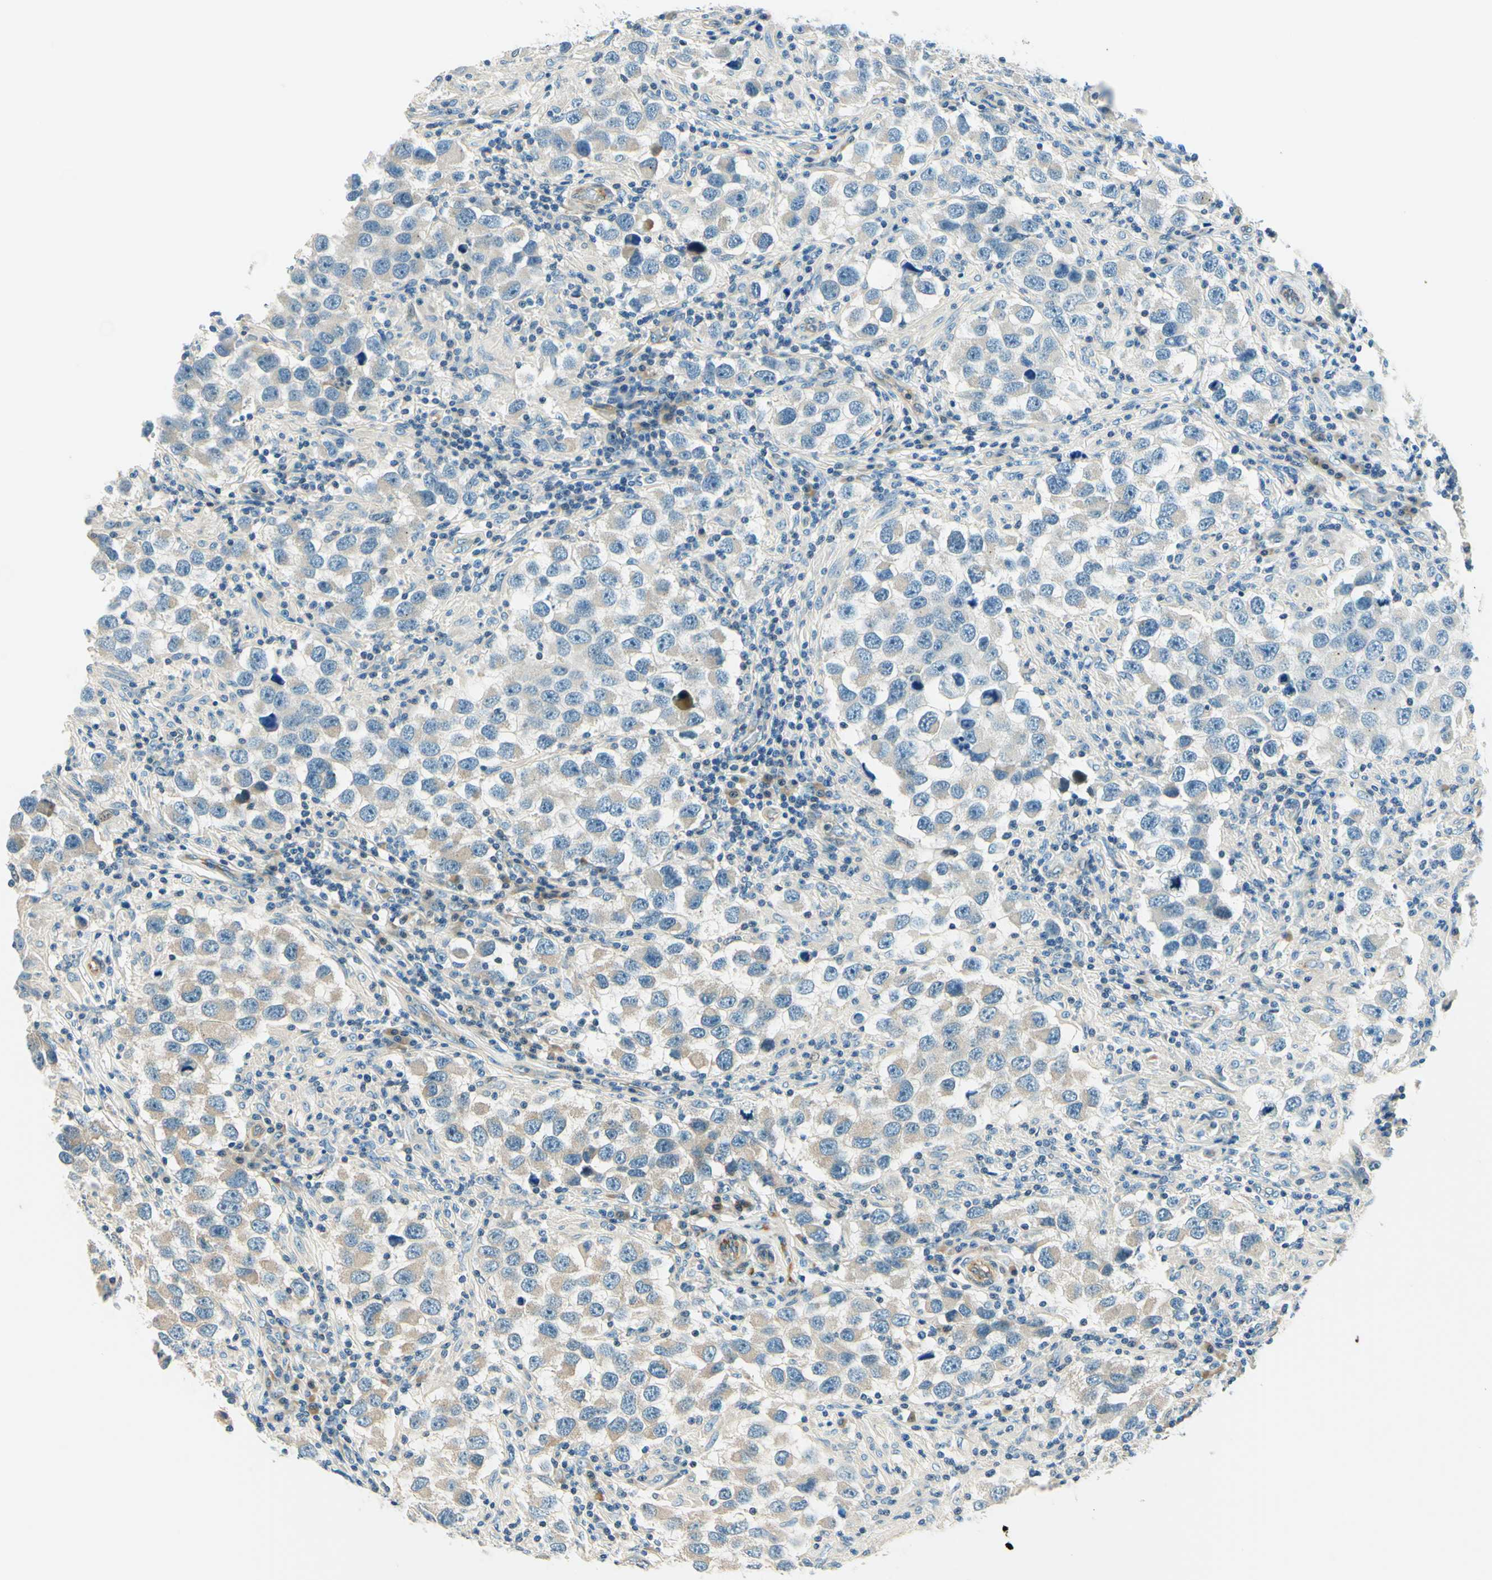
{"staining": {"intensity": "weak", "quantity": "25%-75%", "location": "cytoplasmic/membranous"}, "tissue": "testis cancer", "cell_type": "Tumor cells", "image_type": "cancer", "snomed": [{"axis": "morphology", "description": "Carcinoma, Embryonal, NOS"}, {"axis": "topography", "description": "Testis"}], "caption": "DAB immunohistochemical staining of human embryonal carcinoma (testis) displays weak cytoplasmic/membranous protein staining in about 25%-75% of tumor cells. (DAB (3,3'-diaminobenzidine) IHC with brightfield microscopy, high magnification).", "gene": "TAOK2", "patient": {"sex": "male", "age": 21}}